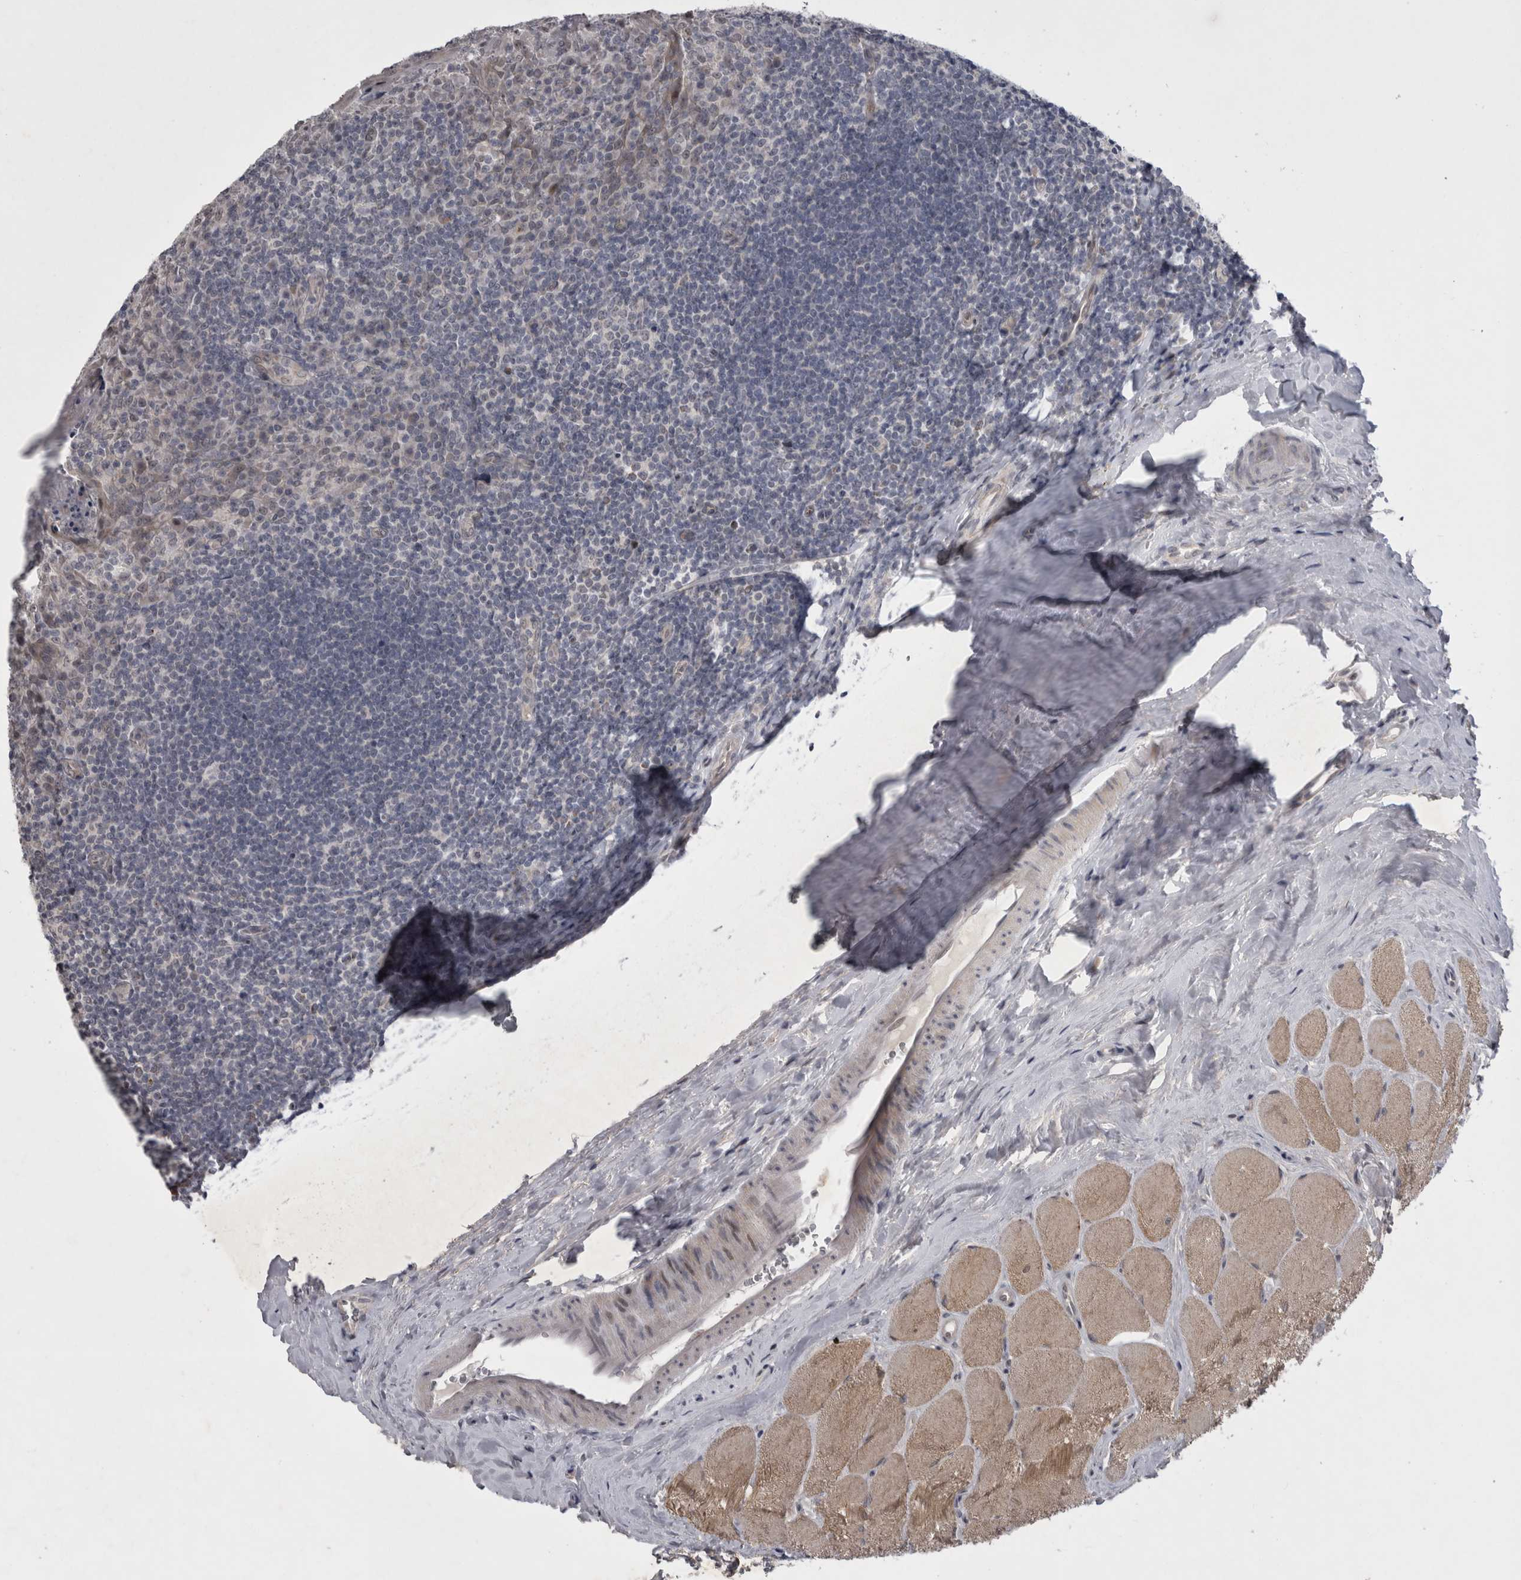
{"staining": {"intensity": "negative", "quantity": "none", "location": "none"}, "tissue": "tonsil", "cell_type": "Germinal center cells", "image_type": "normal", "snomed": [{"axis": "morphology", "description": "Normal tissue, NOS"}, {"axis": "topography", "description": "Tonsil"}], "caption": "This is an immunohistochemistry (IHC) micrograph of benign tonsil. There is no positivity in germinal center cells.", "gene": "IFI44", "patient": {"sex": "male", "age": 27}}